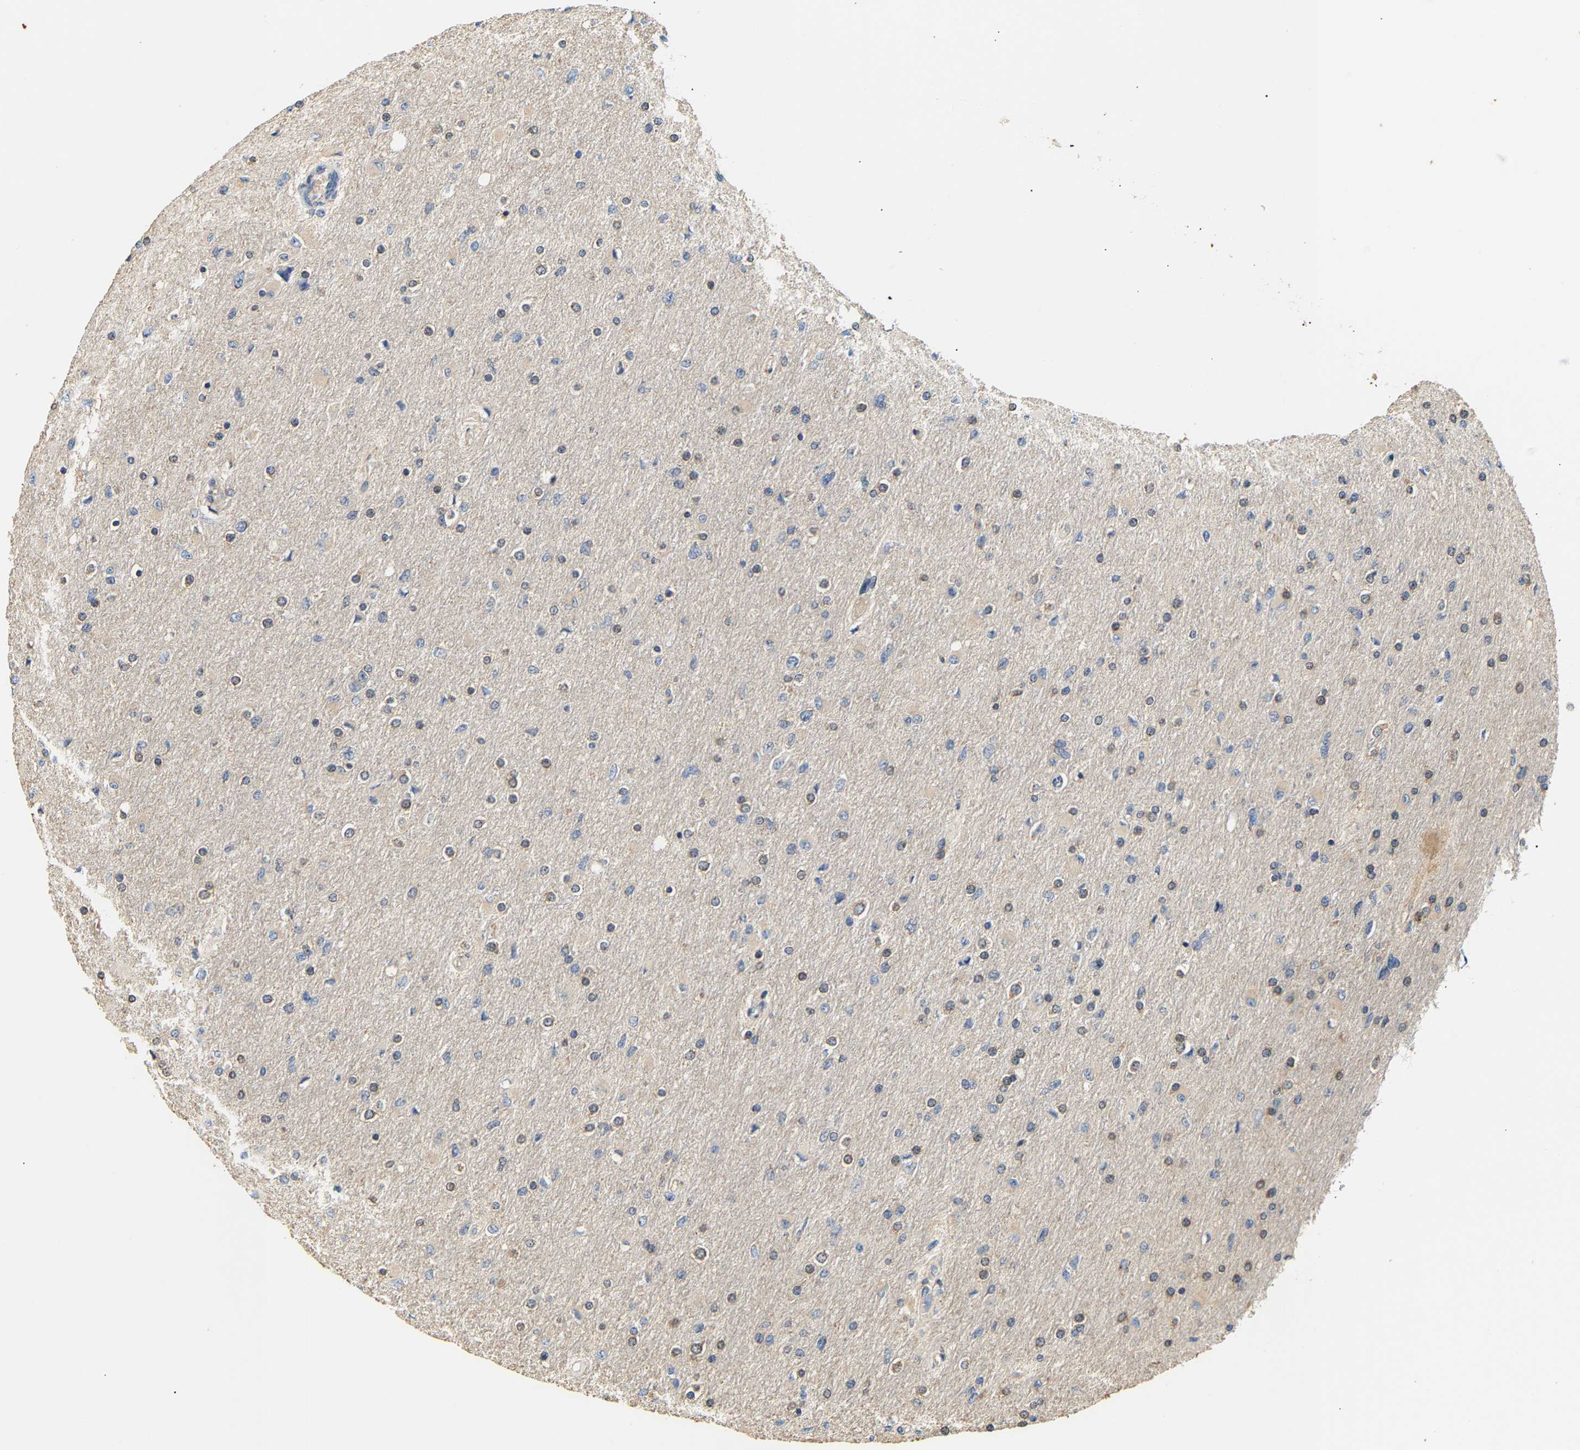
{"staining": {"intensity": "negative", "quantity": "none", "location": "none"}, "tissue": "glioma", "cell_type": "Tumor cells", "image_type": "cancer", "snomed": [{"axis": "morphology", "description": "Glioma, malignant, High grade"}, {"axis": "topography", "description": "Cerebral cortex"}], "caption": "DAB (3,3'-diaminobenzidine) immunohistochemical staining of glioma shows no significant expression in tumor cells.", "gene": "PPID", "patient": {"sex": "female", "age": 36}}